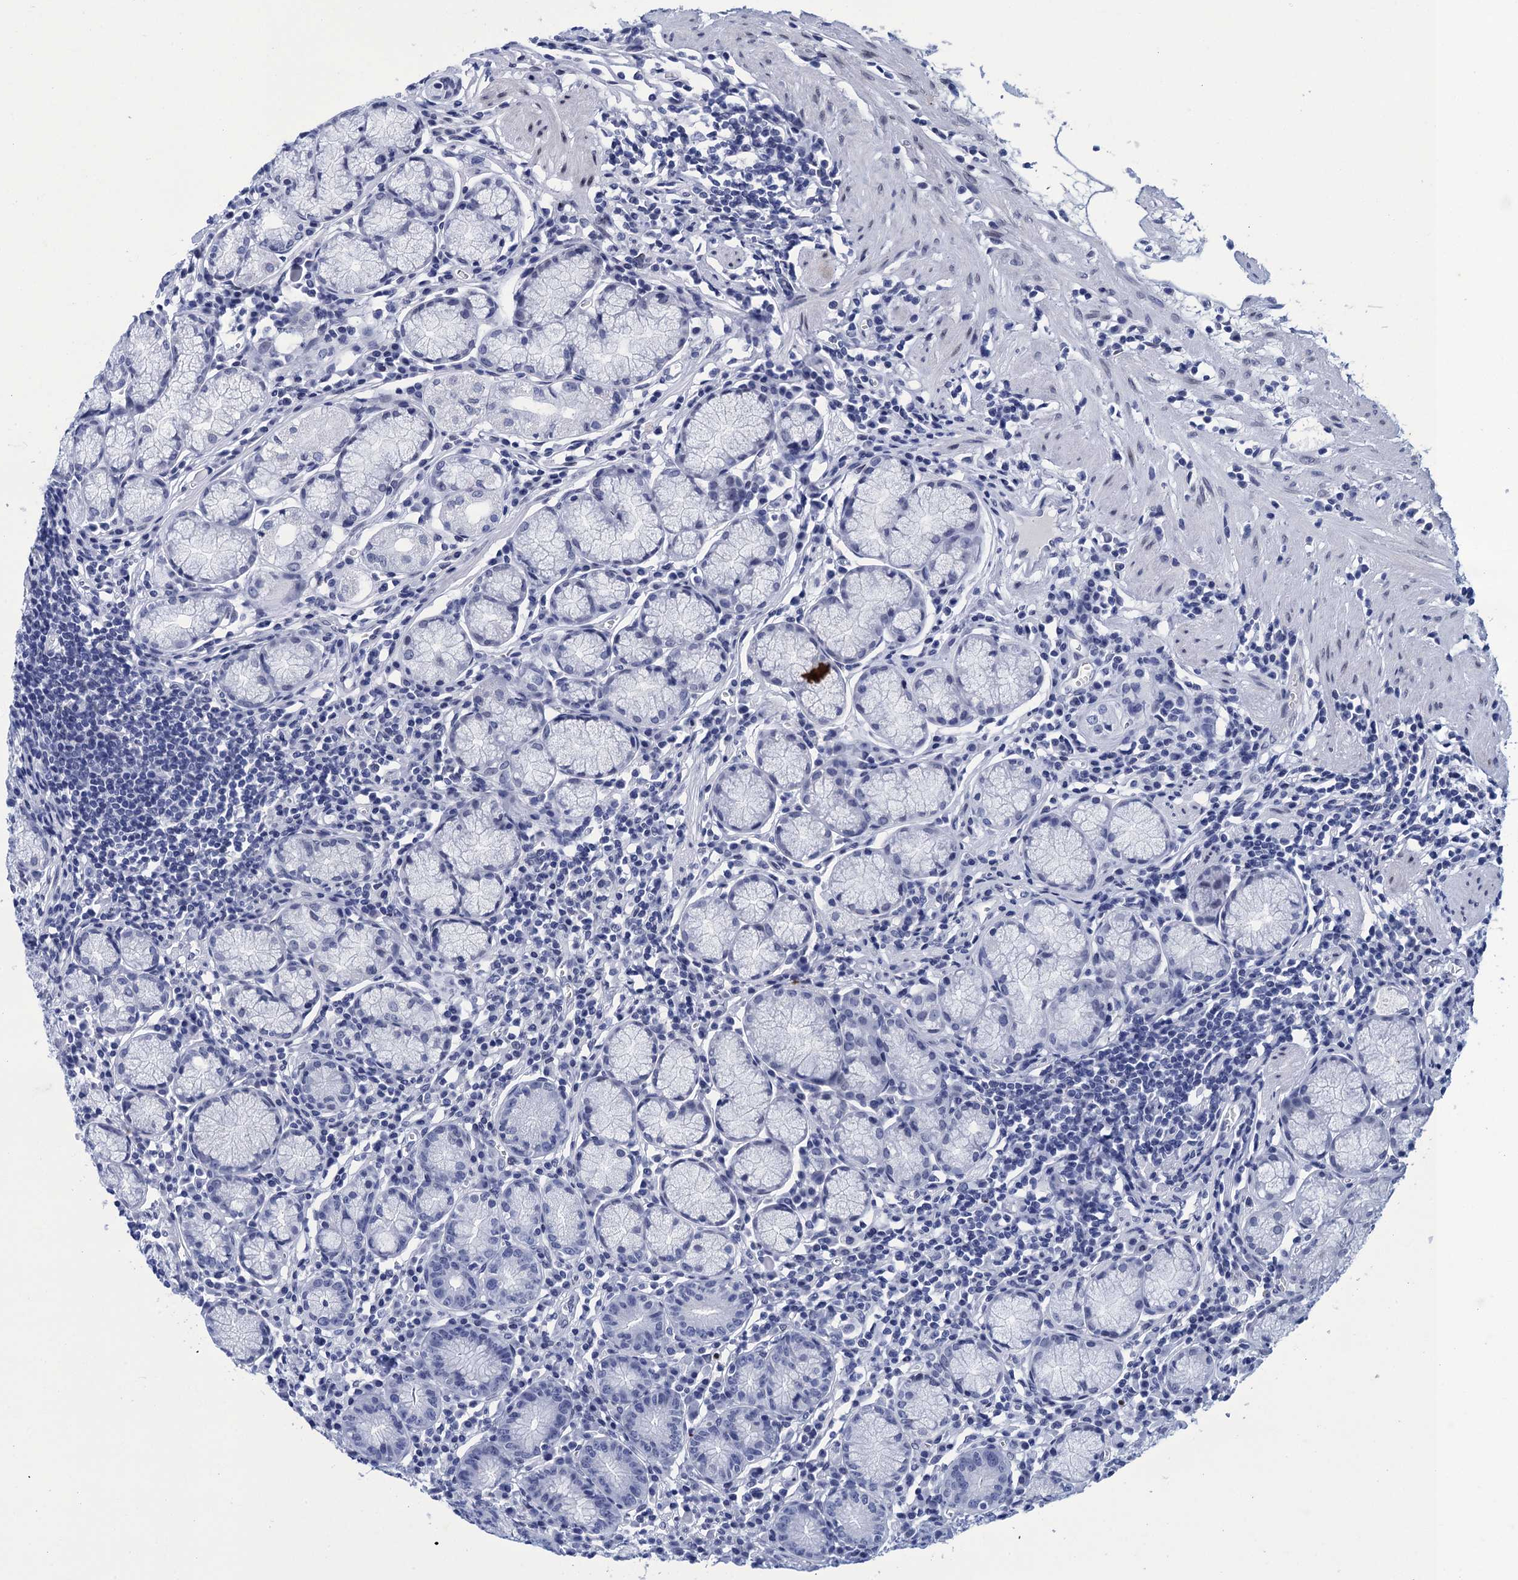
{"staining": {"intensity": "negative", "quantity": "none", "location": "none"}, "tissue": "stomach", "cell_type": "Glandular cells", "image_type": "normal", "snomed": [{"axis": "morphology", "description": "Normal tissue, NOS"}, {"axis": "topography", "description": "Stomach"}], "caption": "This is an IHC photomicrograph of unremarkable human stomach. There is no staining in glandular cells.", "gene": "METTL25", "patient": {"sex": "male", "age": 55}}